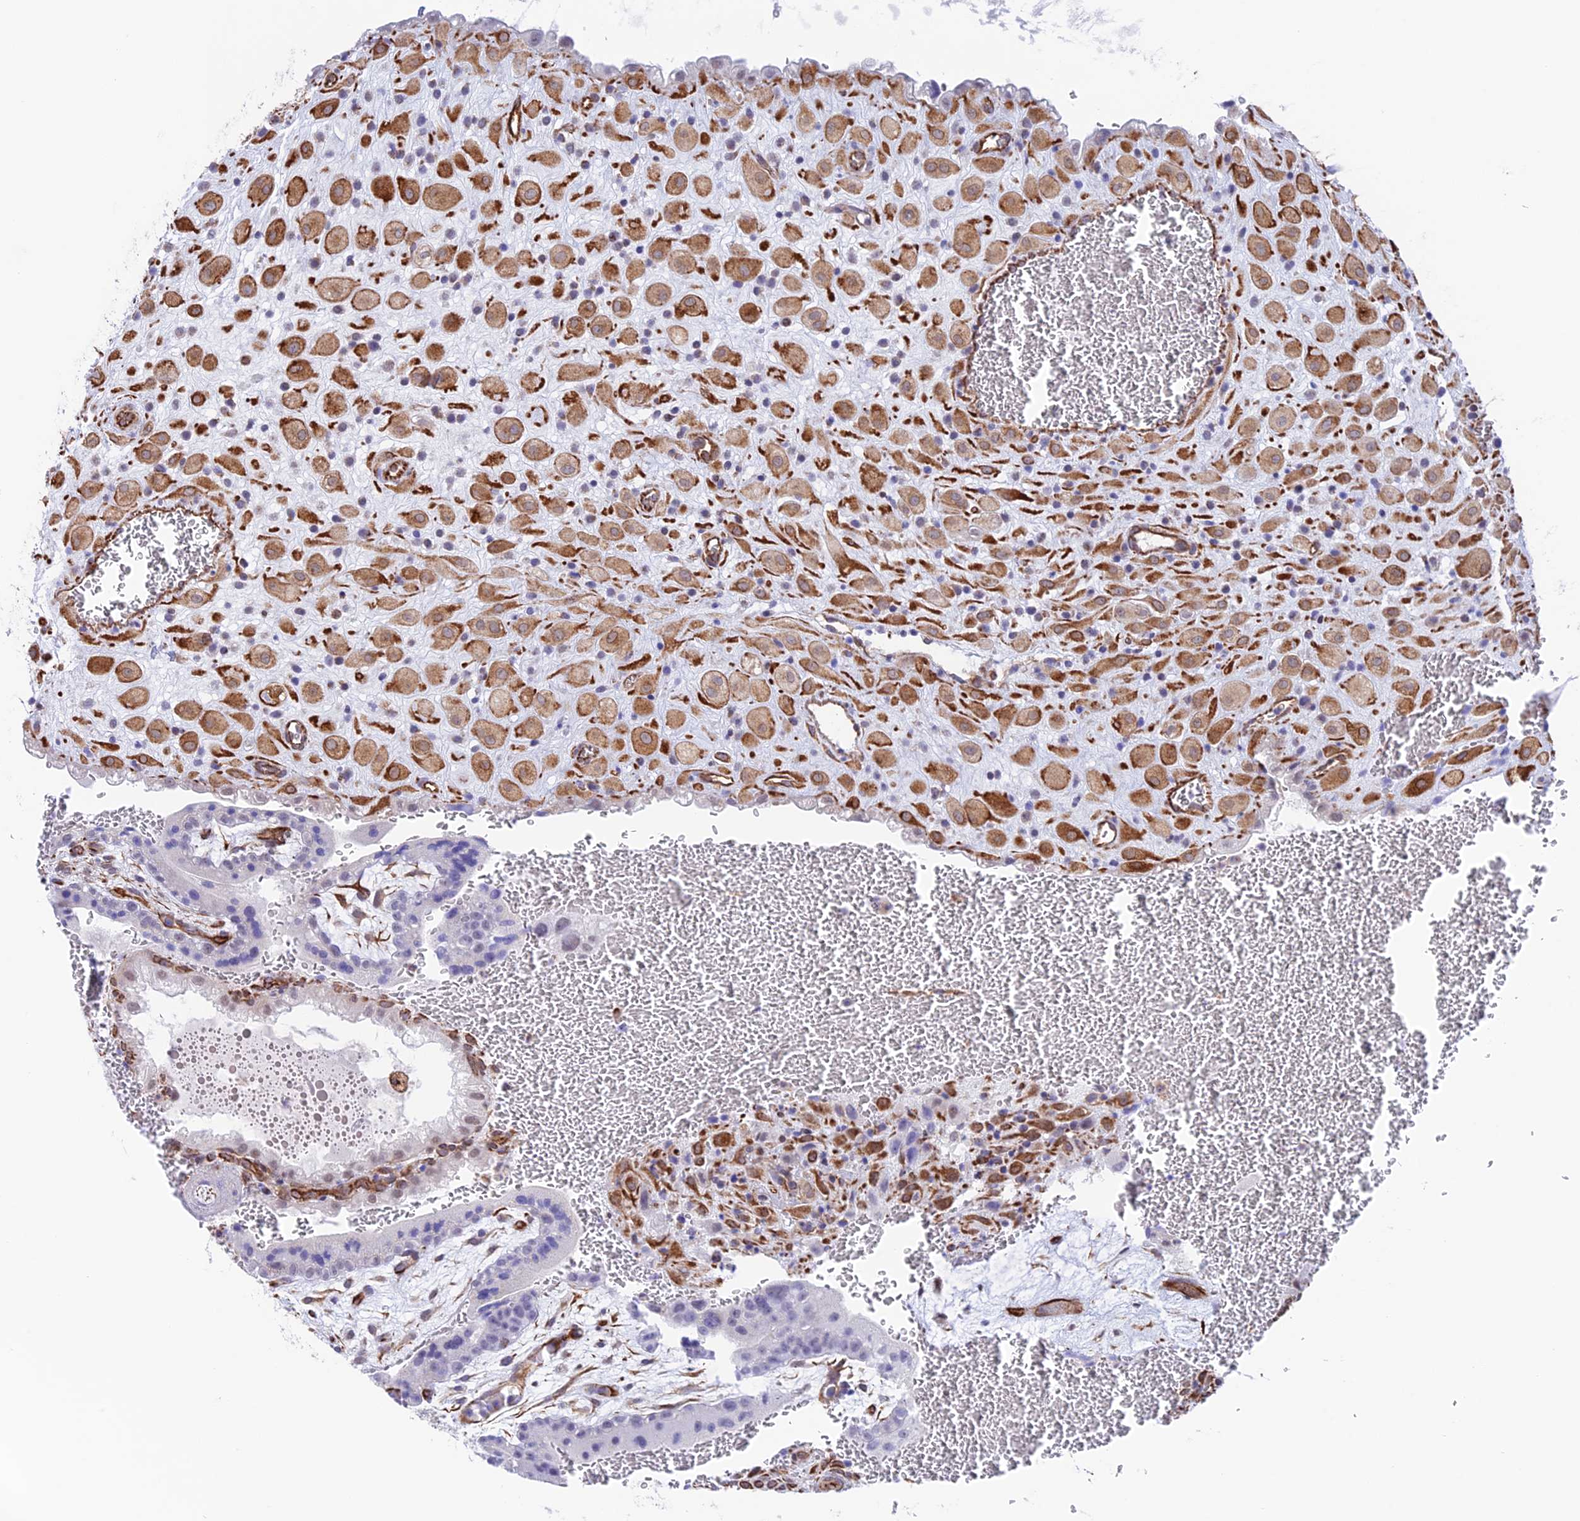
{"staining": {"intensity": "moderate", "quantity": ">75%", "location": "cytoplasmic/membranous"}, "tissue": "placenta", "cell_type": "Decidual cells", "image_type": "normal", "snomed": [{"axis": "morphology", "description": "Normal tissue, NOS"}, {"axis": "topography", "description": "Placenta"}], "caption": "Human placenta stained with a brown dye demonstrates moderate cytoplasmic/membranous positive expression in approximately >75% of decidual cells.", "gene": "ZNF652", "patient": {"sex": "female", "age": 35}}